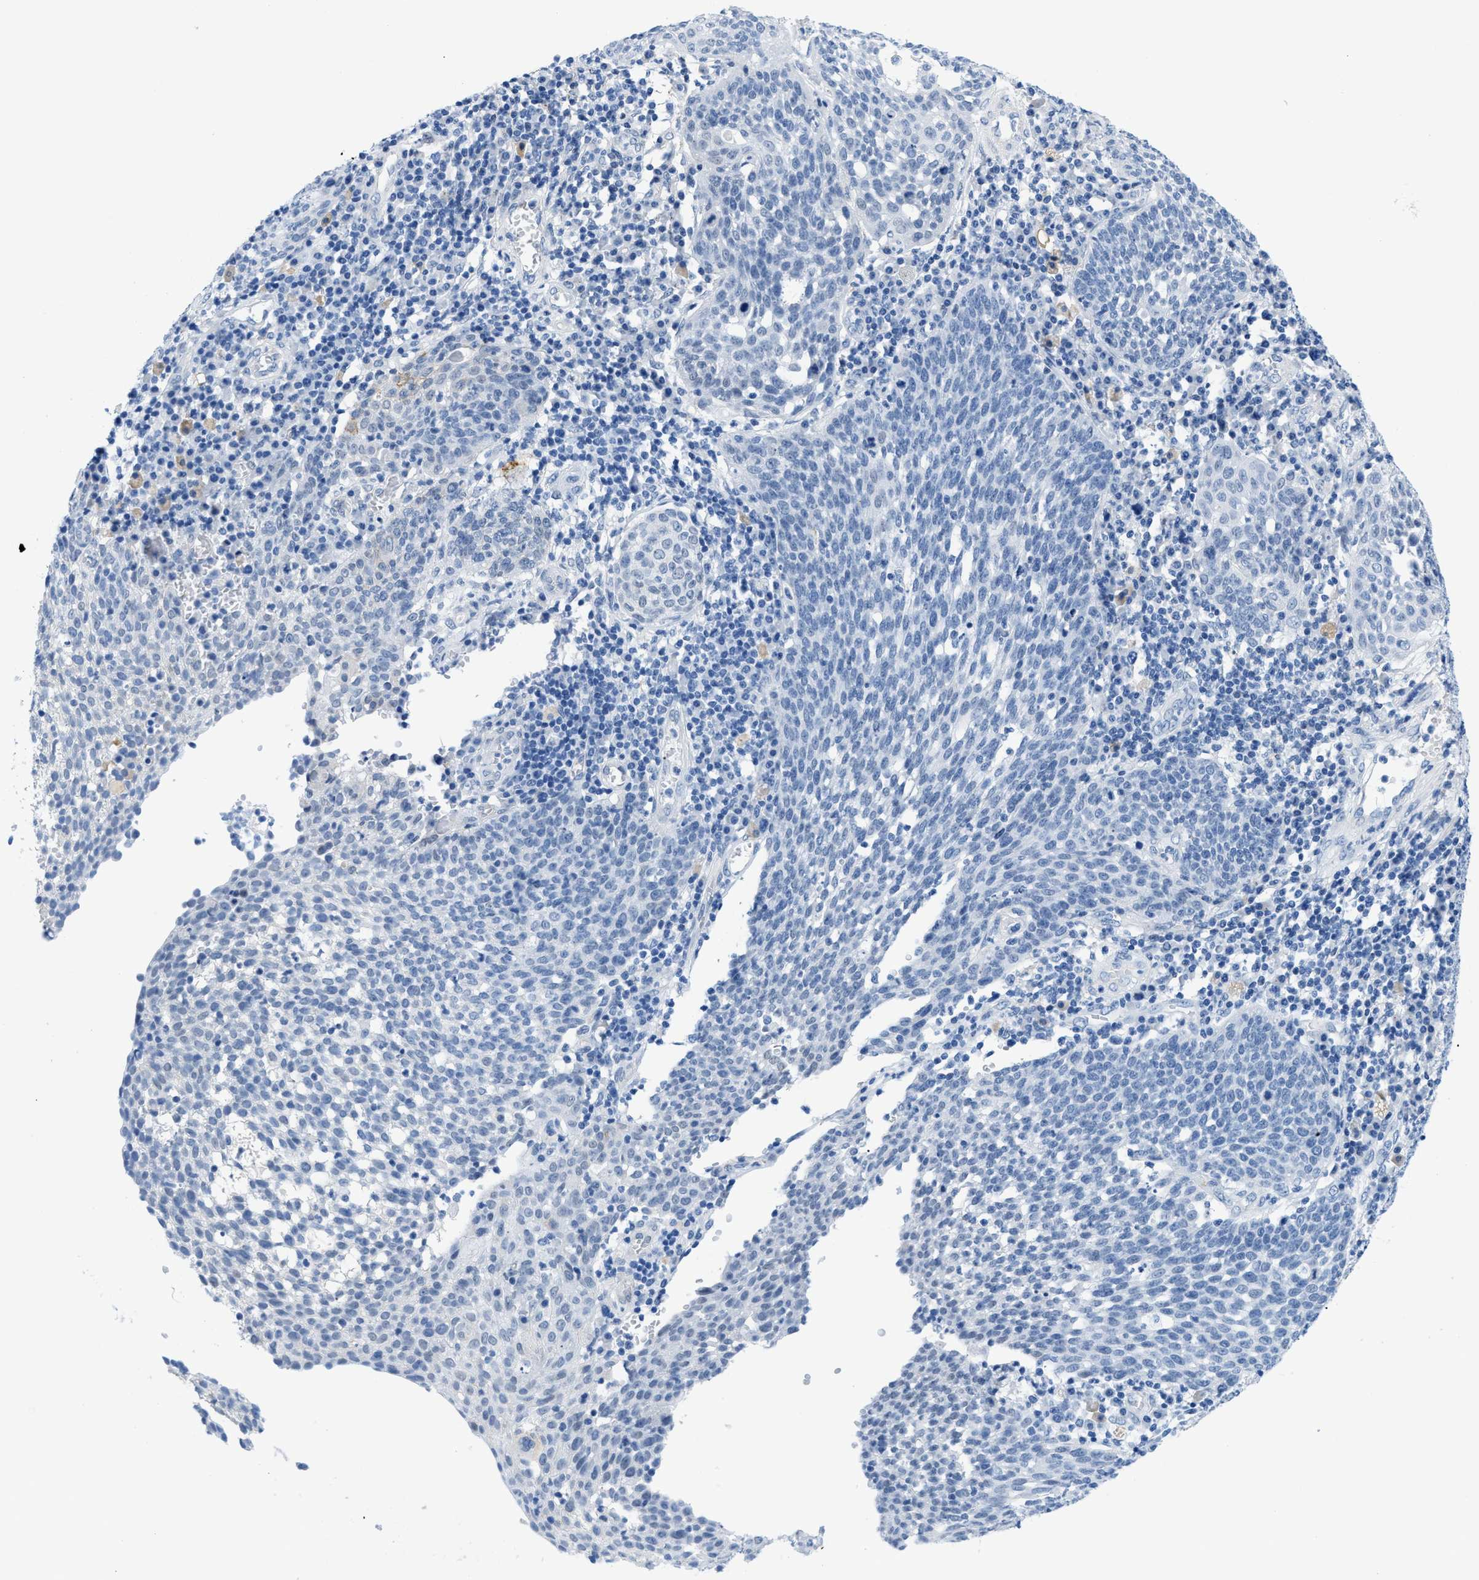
{"staining": {"intensity": "negative", "quantity": "none", "location": "none"}, "tissue": "cervical cancer", "cell_type": "Tumor cells", "image_type": "cancer", "snomed": [{"axis": "morphology", "description": "Squamous cell carcinoma, NOS"}, {"axis": "topography", "description": "Cervix"}], "caption": "Tumor cells show no significant expression in cervical squamous cell carcinoma. The staining is performed using DAB brown chromogen with nuclei counter-stained in using hematoxylin.", "gene": "FDCSP", "patient": {"sex": "female", "age": 34}}